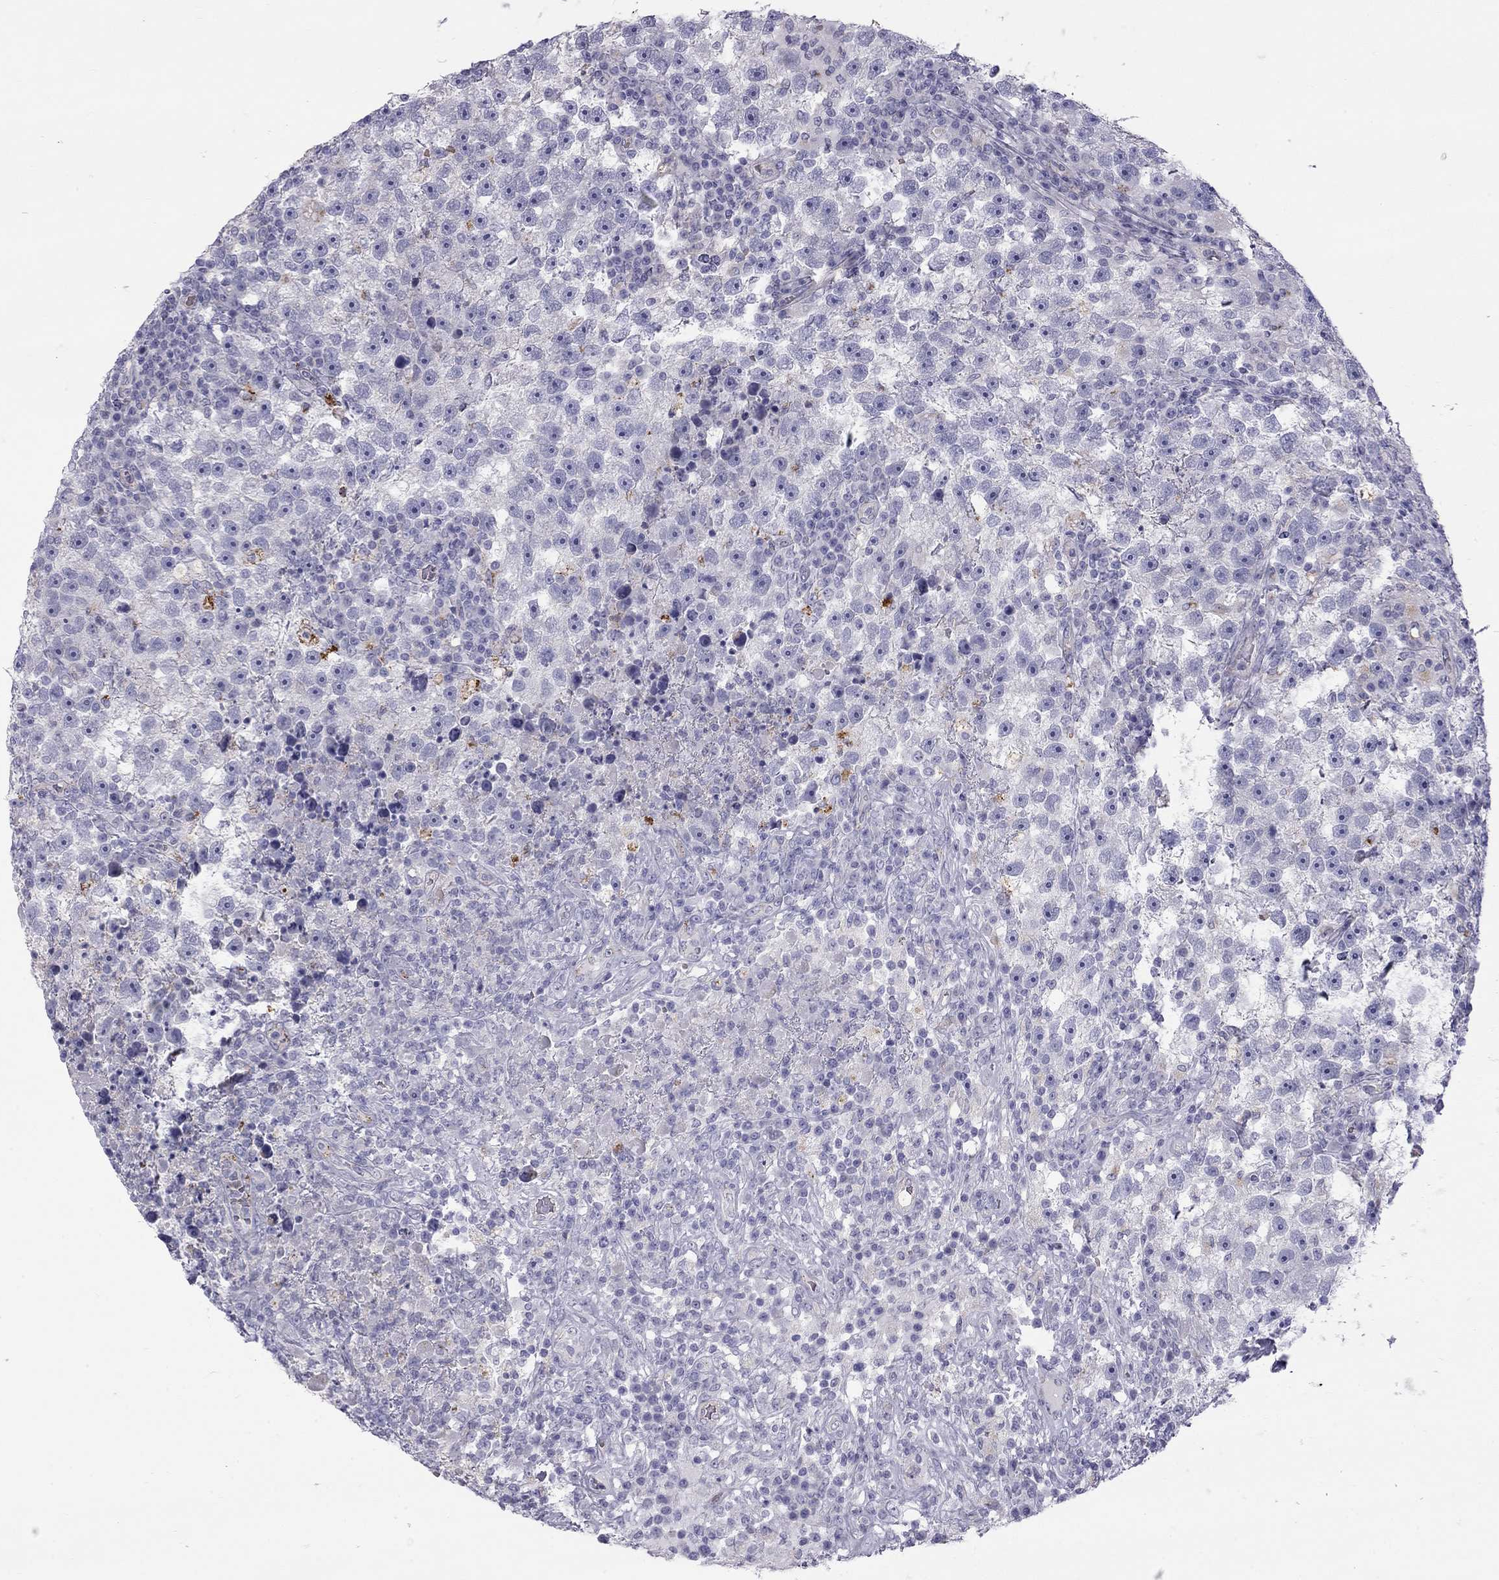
{"staining": {"intensity": "negative", "quantity": "none", "location": "none"}, "tissue": "testis cancer", "cell_type": "Tumor cells", "image_type": "cancer", "snomed": [{"axis": "morphology", "description": "Seminoma, NOS"}, {"axis": "topography", "description": "Testis"}], "caption": "Tumor cells are negative for protein expression in human seminoma (testis).", "gene": "TDRD6", "patient": {"sex": "male", "age": 47}}